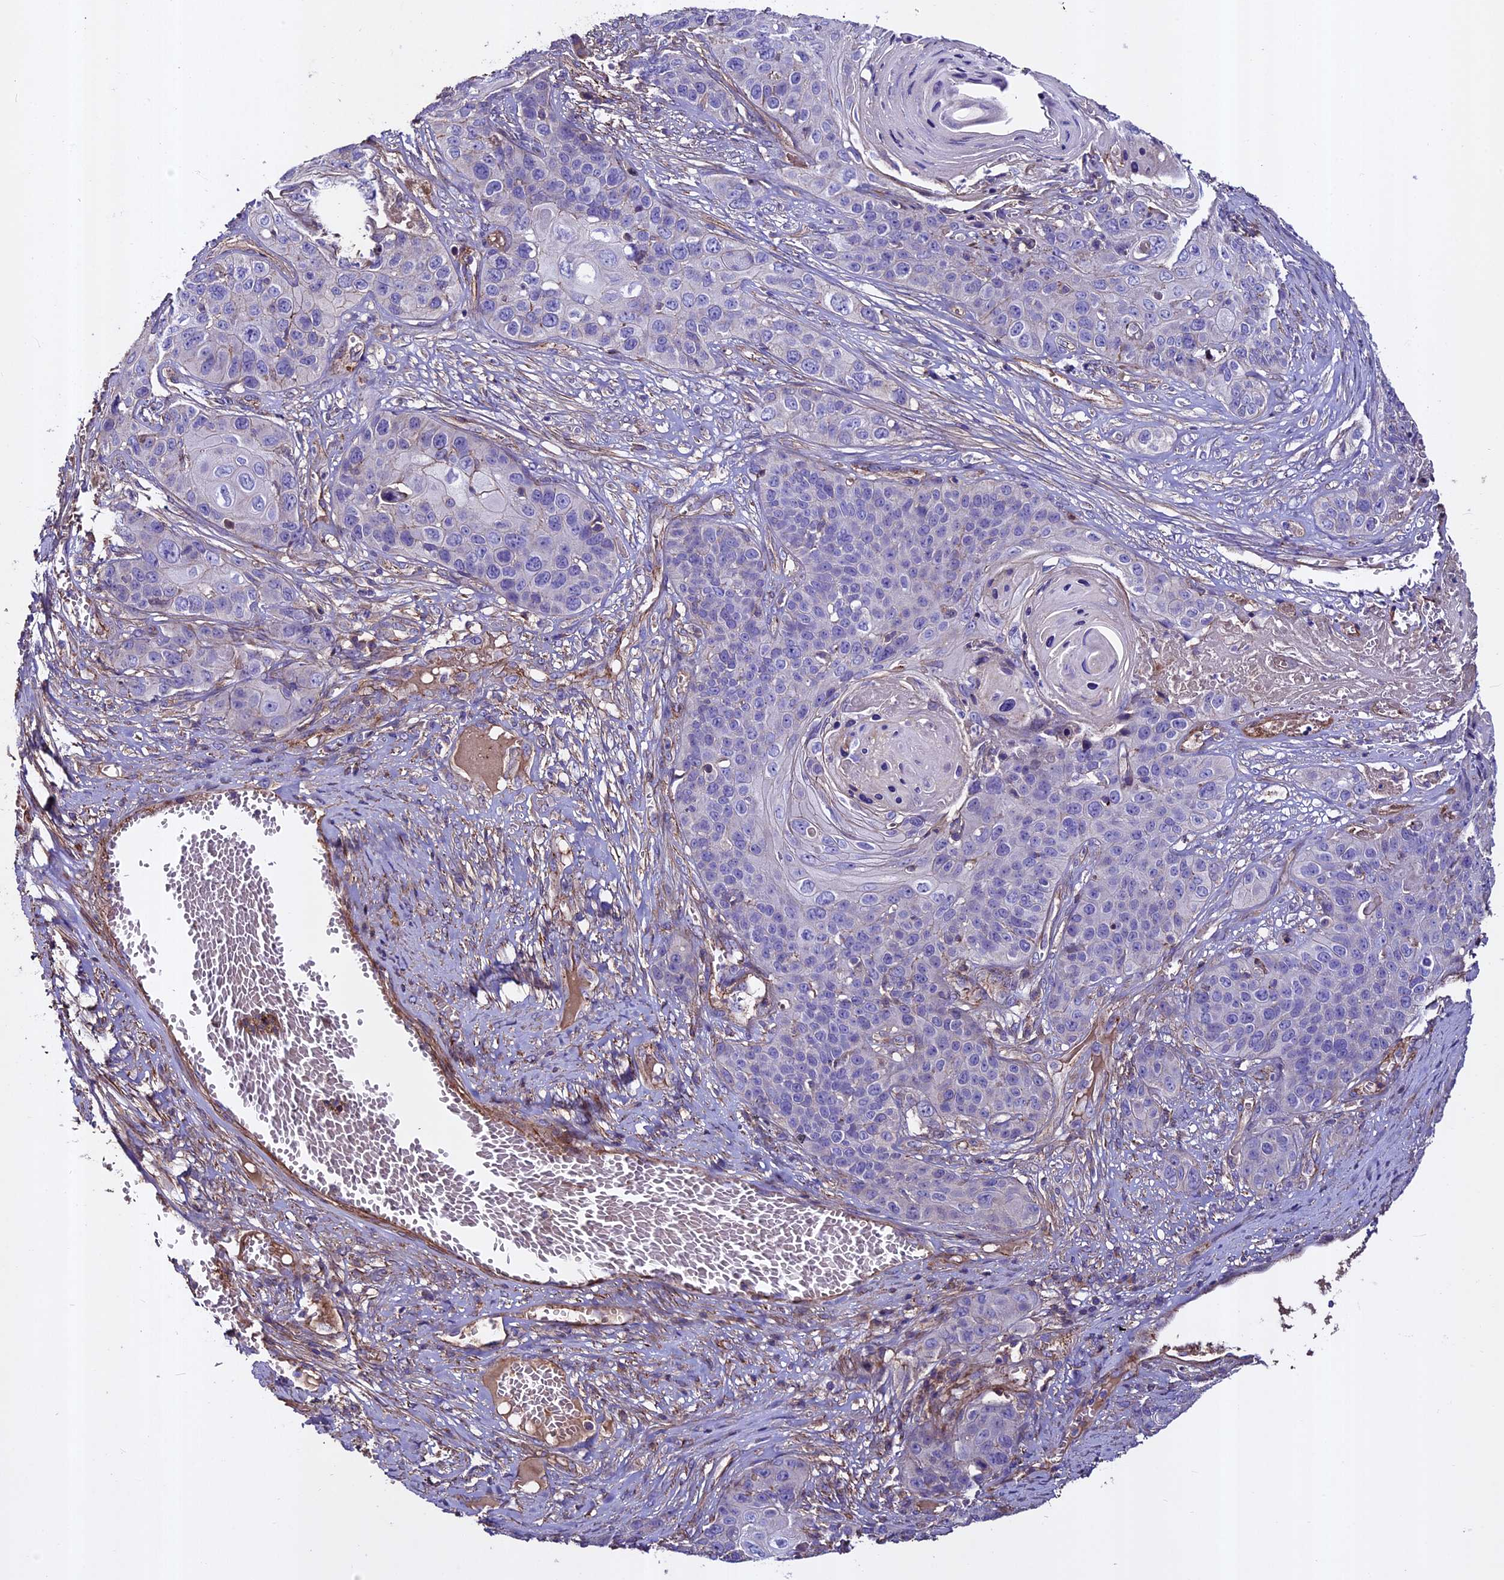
{"staining": {"intensity": "negative", "quantity": "none", "location": "none"}, "tissue": "skin cancer", "cell_type": "Tumor cells", "image_type": "cancer", "snomed": [{"axis": "morphology", "description": "Squamous cell carcinoma, NOS"}, {"axis": "topography", "description": "Skin"}], "caption": "Human squamous cell carcinoma (skin) stained for a protein using immunohistochemistry demonstrates no expression in tumor cells.", "gene": "EVA1B", "patient": {"sex": "male", "age": 55}}